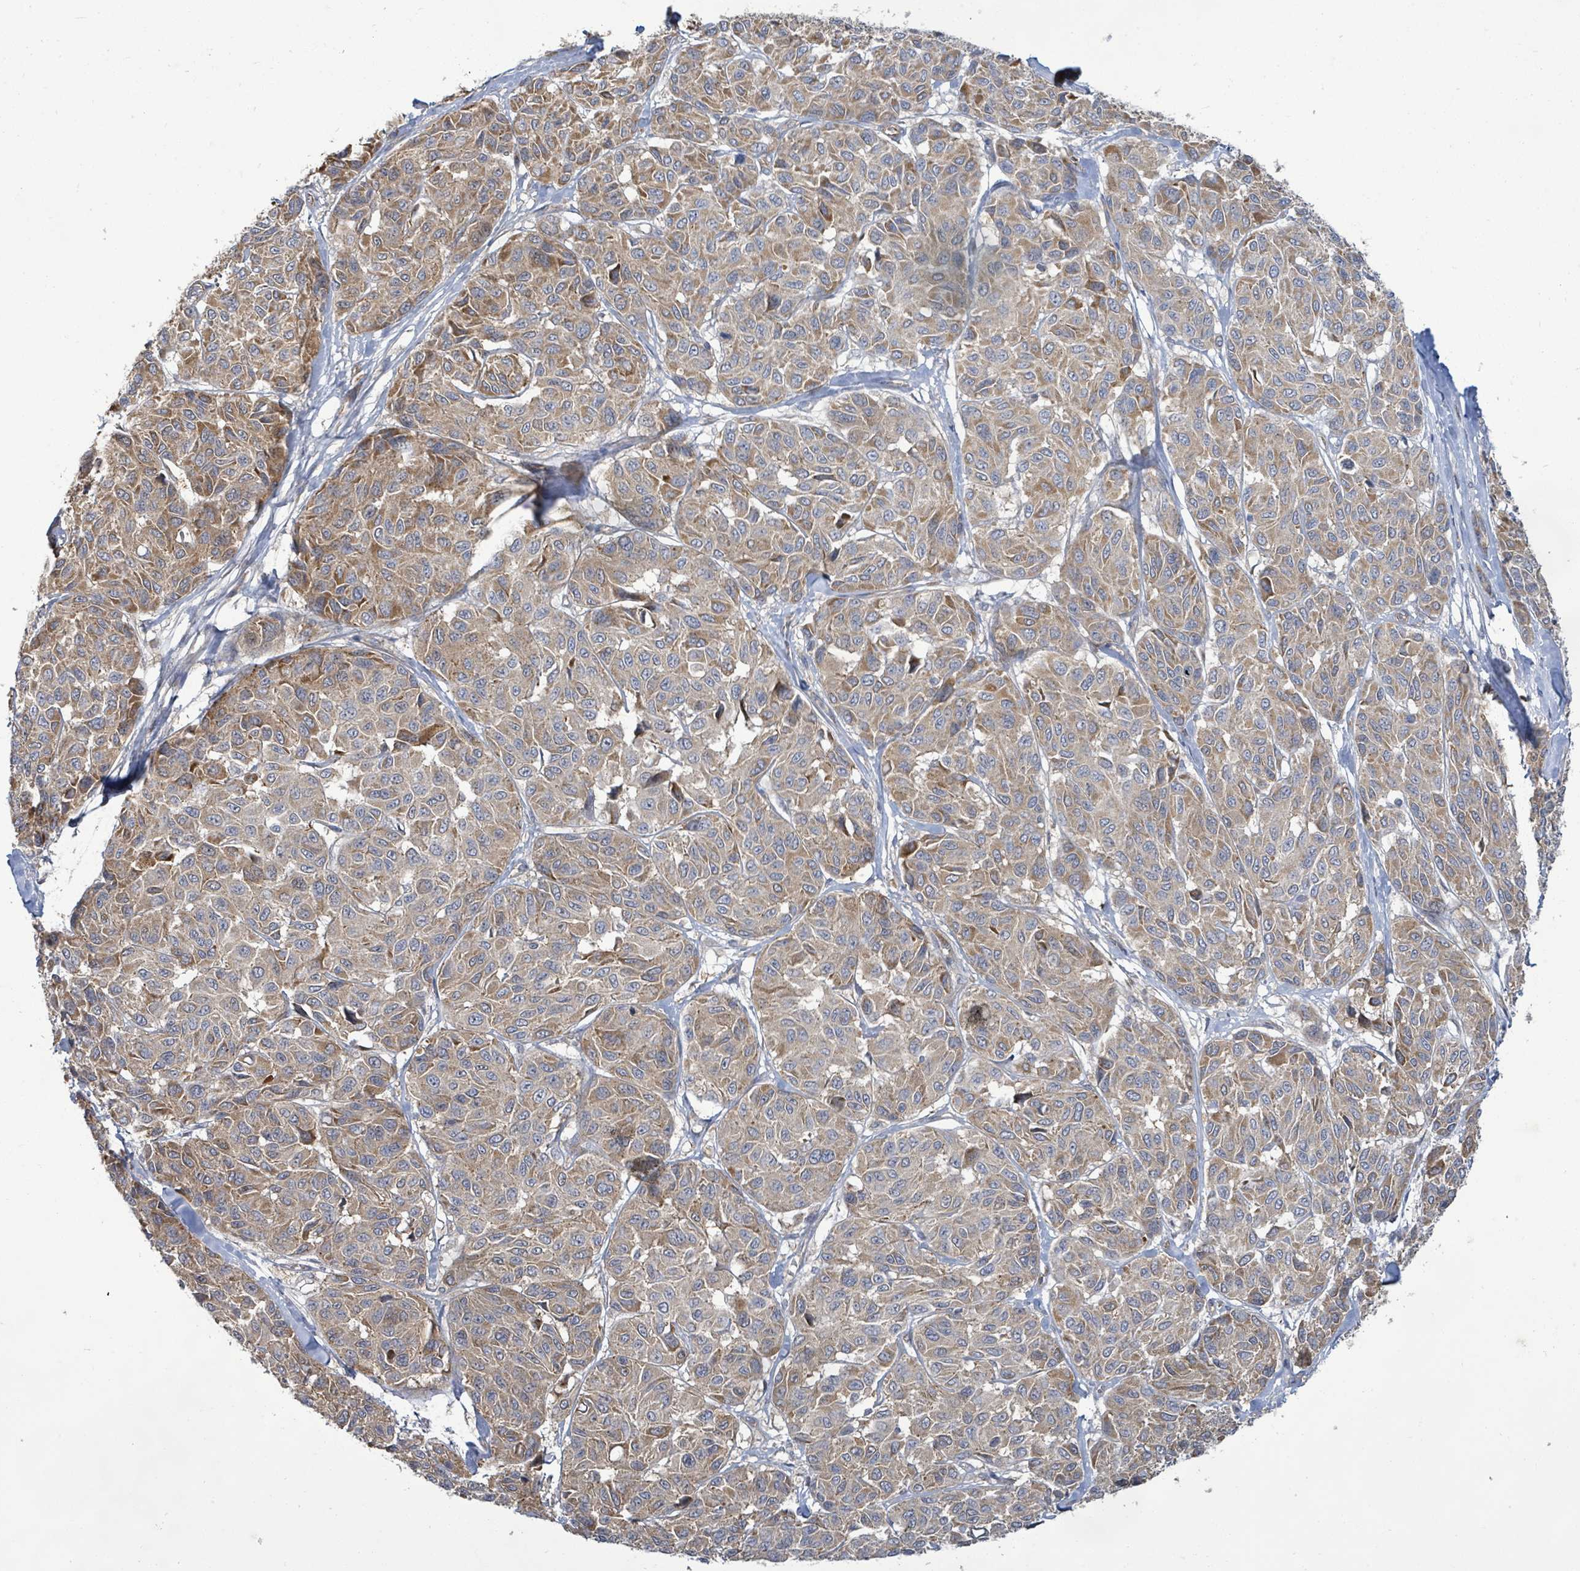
{"staining": {"intensity": "moderate", "quantity": "25%-75%", "location": "cytoplasmic/membranous"}, "tissue": "melanoma", "cell_type": "Tumor cells", "image_type": "cancer", "snomed": [{"axis": "morphology", "description": "Malignant melanoma, NOS"}, {"axis": "topography", "description": "Skin"}], "caption": "A brown stain shows moderate cytoplasmic/membranous staining of a protein in malignant melanoma tumor cells. (DAB IHC, brown staining for protein, blue staining for nuclei).", "gene": "KBTBD11", "patient": {"sex": "female", "age": 66}}